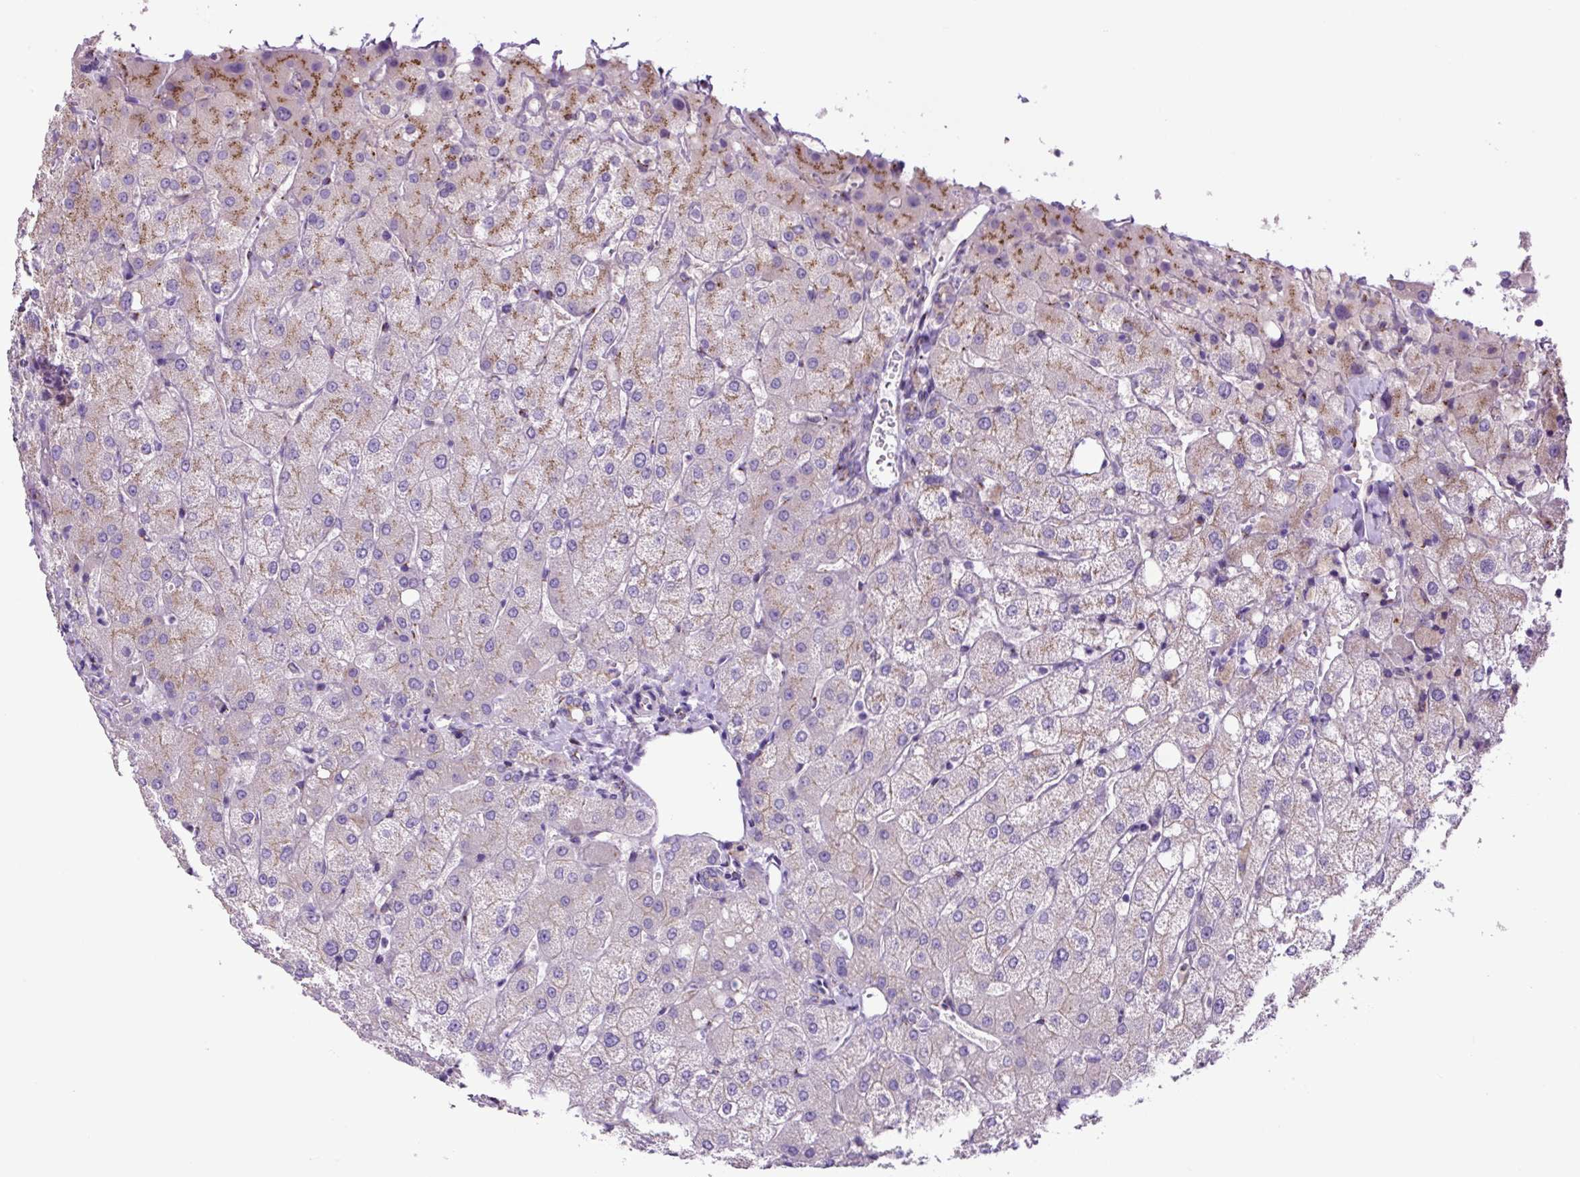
{"staining": {"intensity": "negative", "quantity": "none", "location": "none"}, "tissue": "liver", "cell_type": "Cholangiocytes", "image_type": "normal", "snomed": [{"axis": "morphology", "description": "Normal tissue, NOS"}, {"axis": "topography", "description": "Liver"}], "caption": "Liver stained for a protein using immunohistochemistry displays no staining cholangiocytes.", "gene": "GORASP1", "patient": {"sex": "female", "age": 54}}